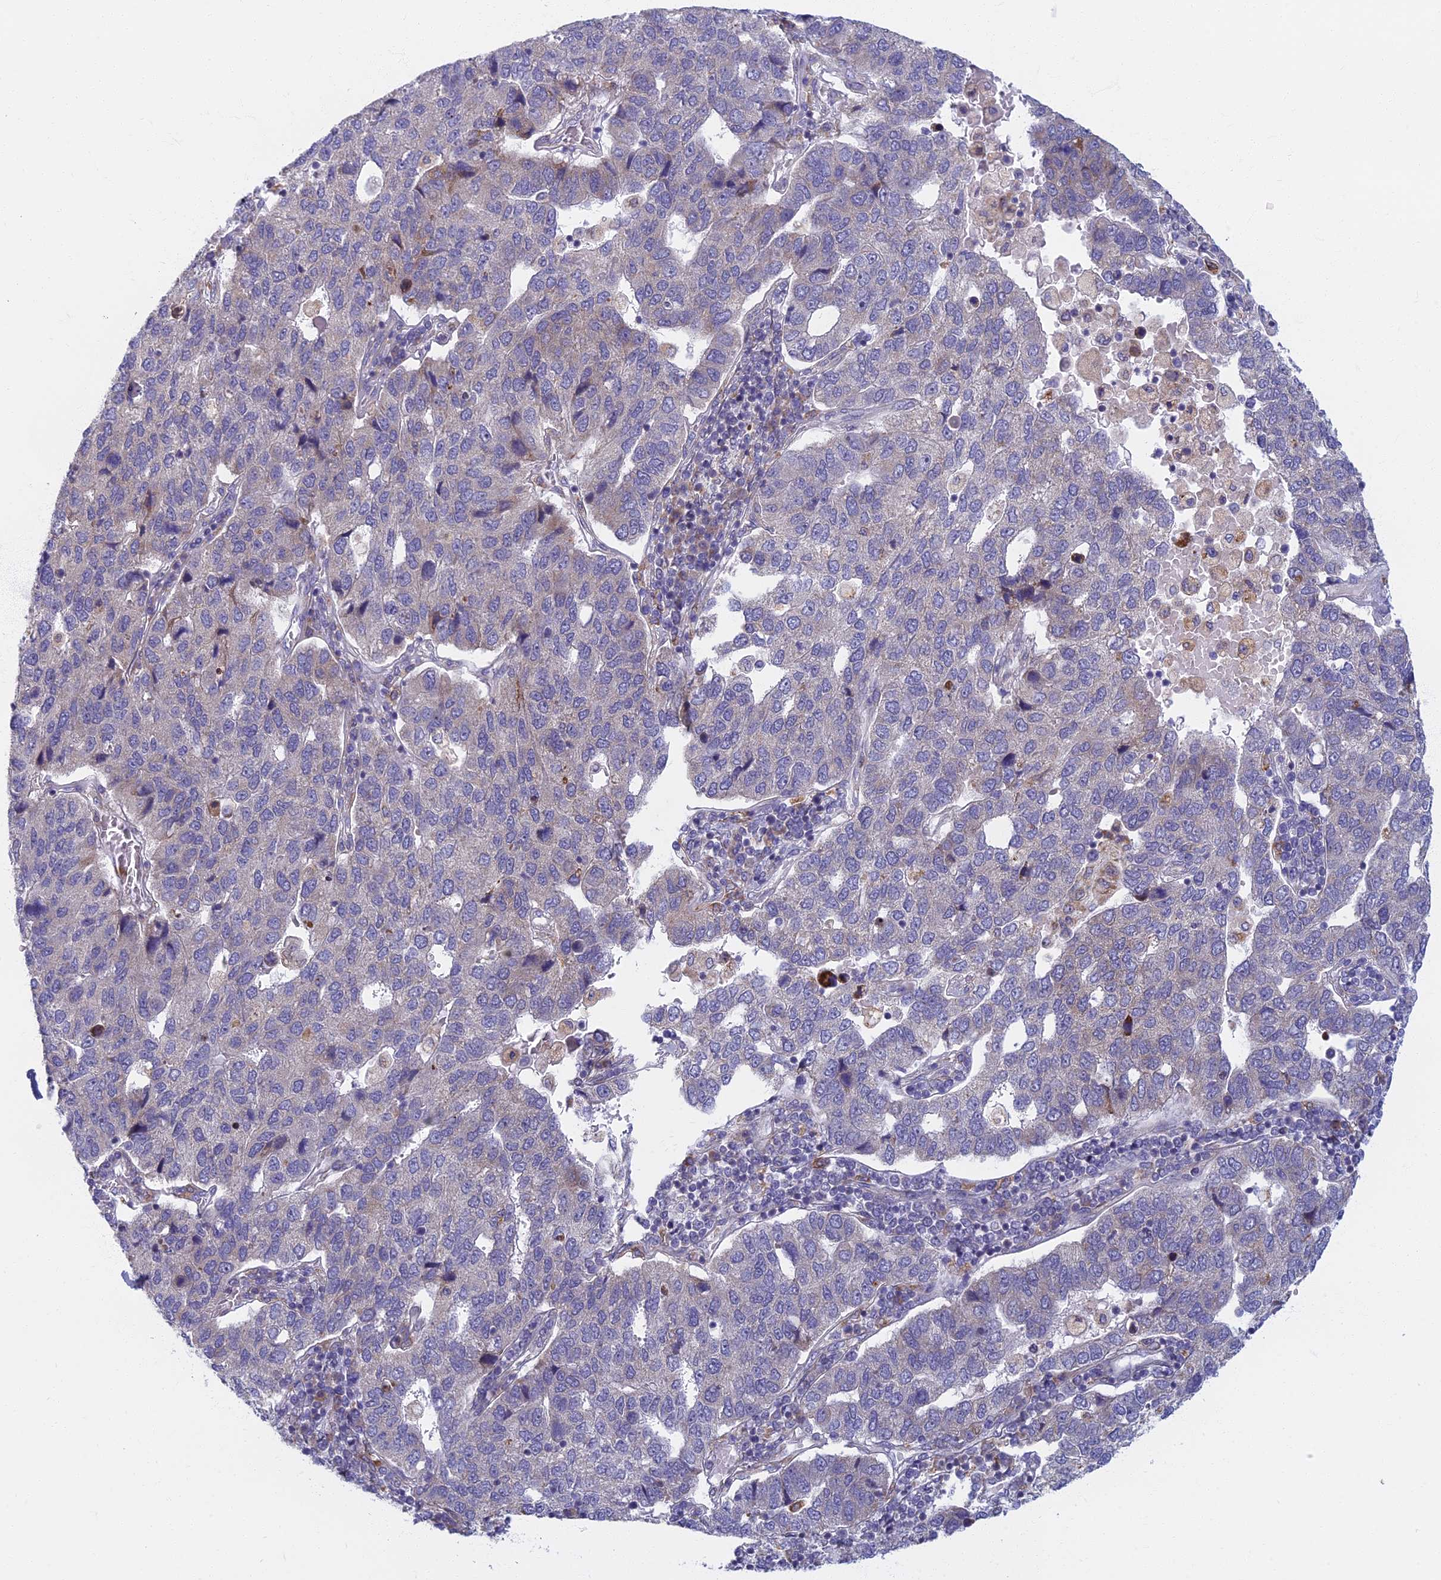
{"staining": {"intensity": "negative", "quantity": "none", "location": "none"}, "tissue": "pancreatic cancer", "cell_type": "Tumor cells", "image_type": "cancer", "snomed": [{"axis": "morphology", "description": "Adenocarcinoma, NOS"}, {"axis": "topography", "description": "Pancreas"}], "caption": "High magnification brightfield microscopy of adenocarcinoma (pancreatic) stained with DAB (brown) and counterstained with hematoxylin (blue): tumor cells show no significant expression.", "gene": "DDX51", "patient": {"sex": "female", "age": 61}}